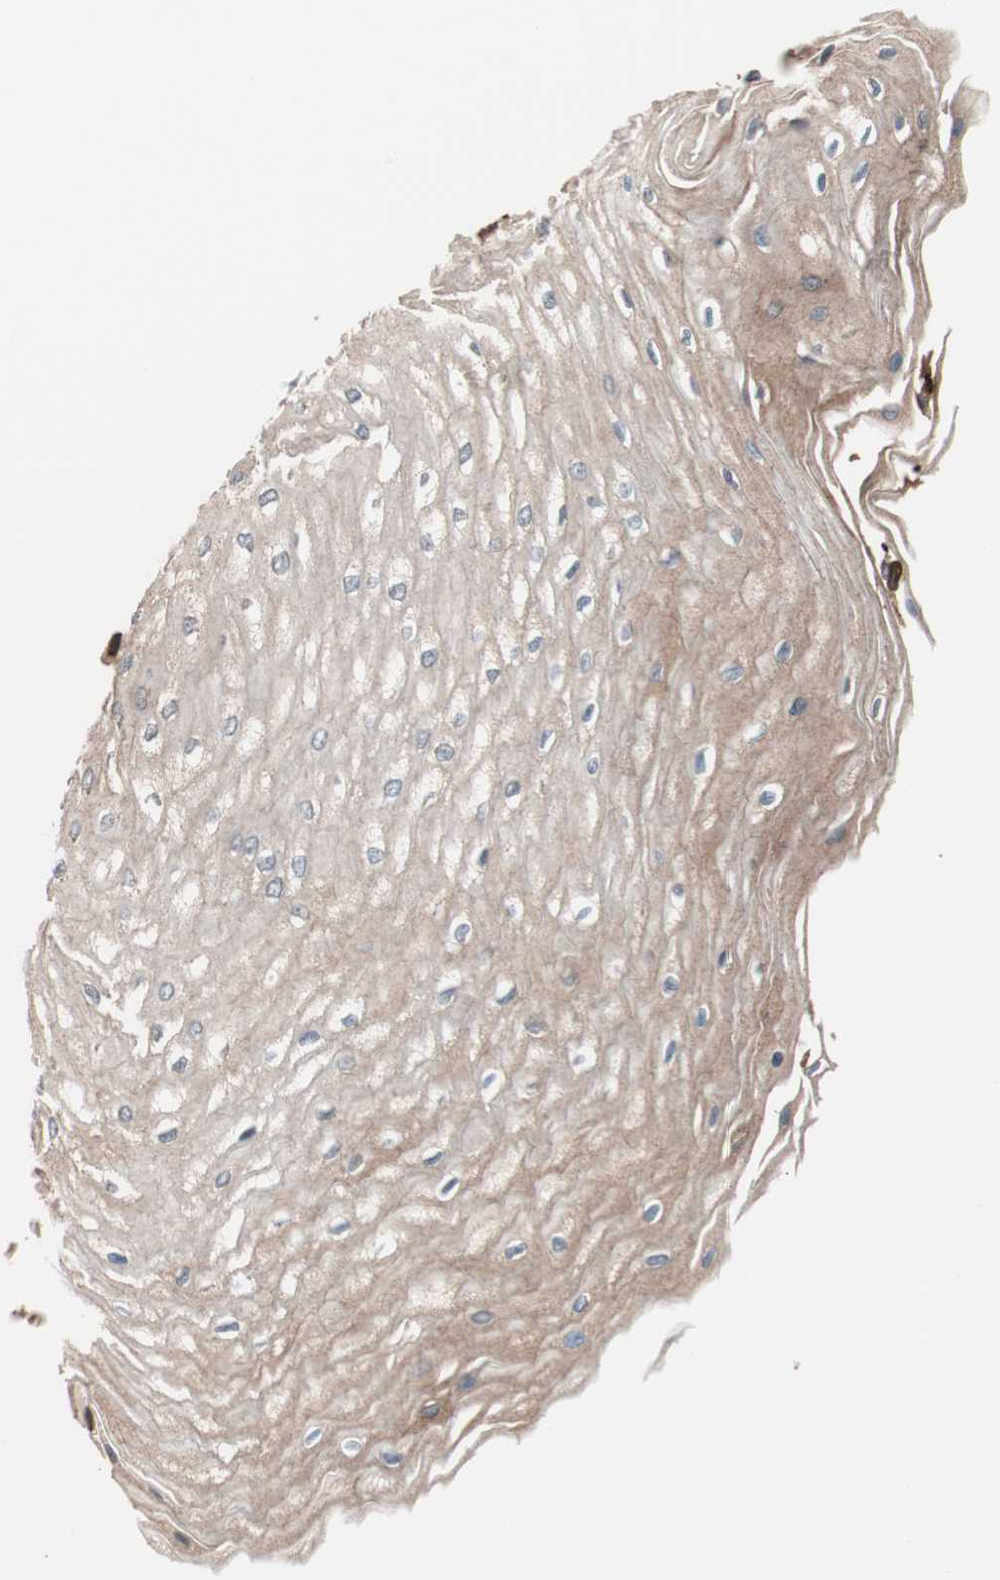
{"staining": {"intensity": "moderate", "quantity": ">75%", "location": "cytoplasmic/membranous"}, "tissue": "esophagus", "cell_type": "Squamous epithelial cells", "image_type": "normal", "snomed": [{"axis": "morphology", "description": "Normal tissue, NOS"}, {"axis": "morphology", "description": "Squamous cell carcinoma, NOS"}, {"axis": "topography", "description": "Esophagus"}], "caption": "A micrograph of human esophagus stained for a protein exhibits moderate cytoplasmic/membranous brown staining in squamous epithelial cells. Using DAB (3,3'-diaminobenzidine) (brown) and hematoxylin (blue) stains, captured at high magnification using brightfield microscopy.", "gene": "GLYCTK", "patient": {"sex": "male", "age": 65}}